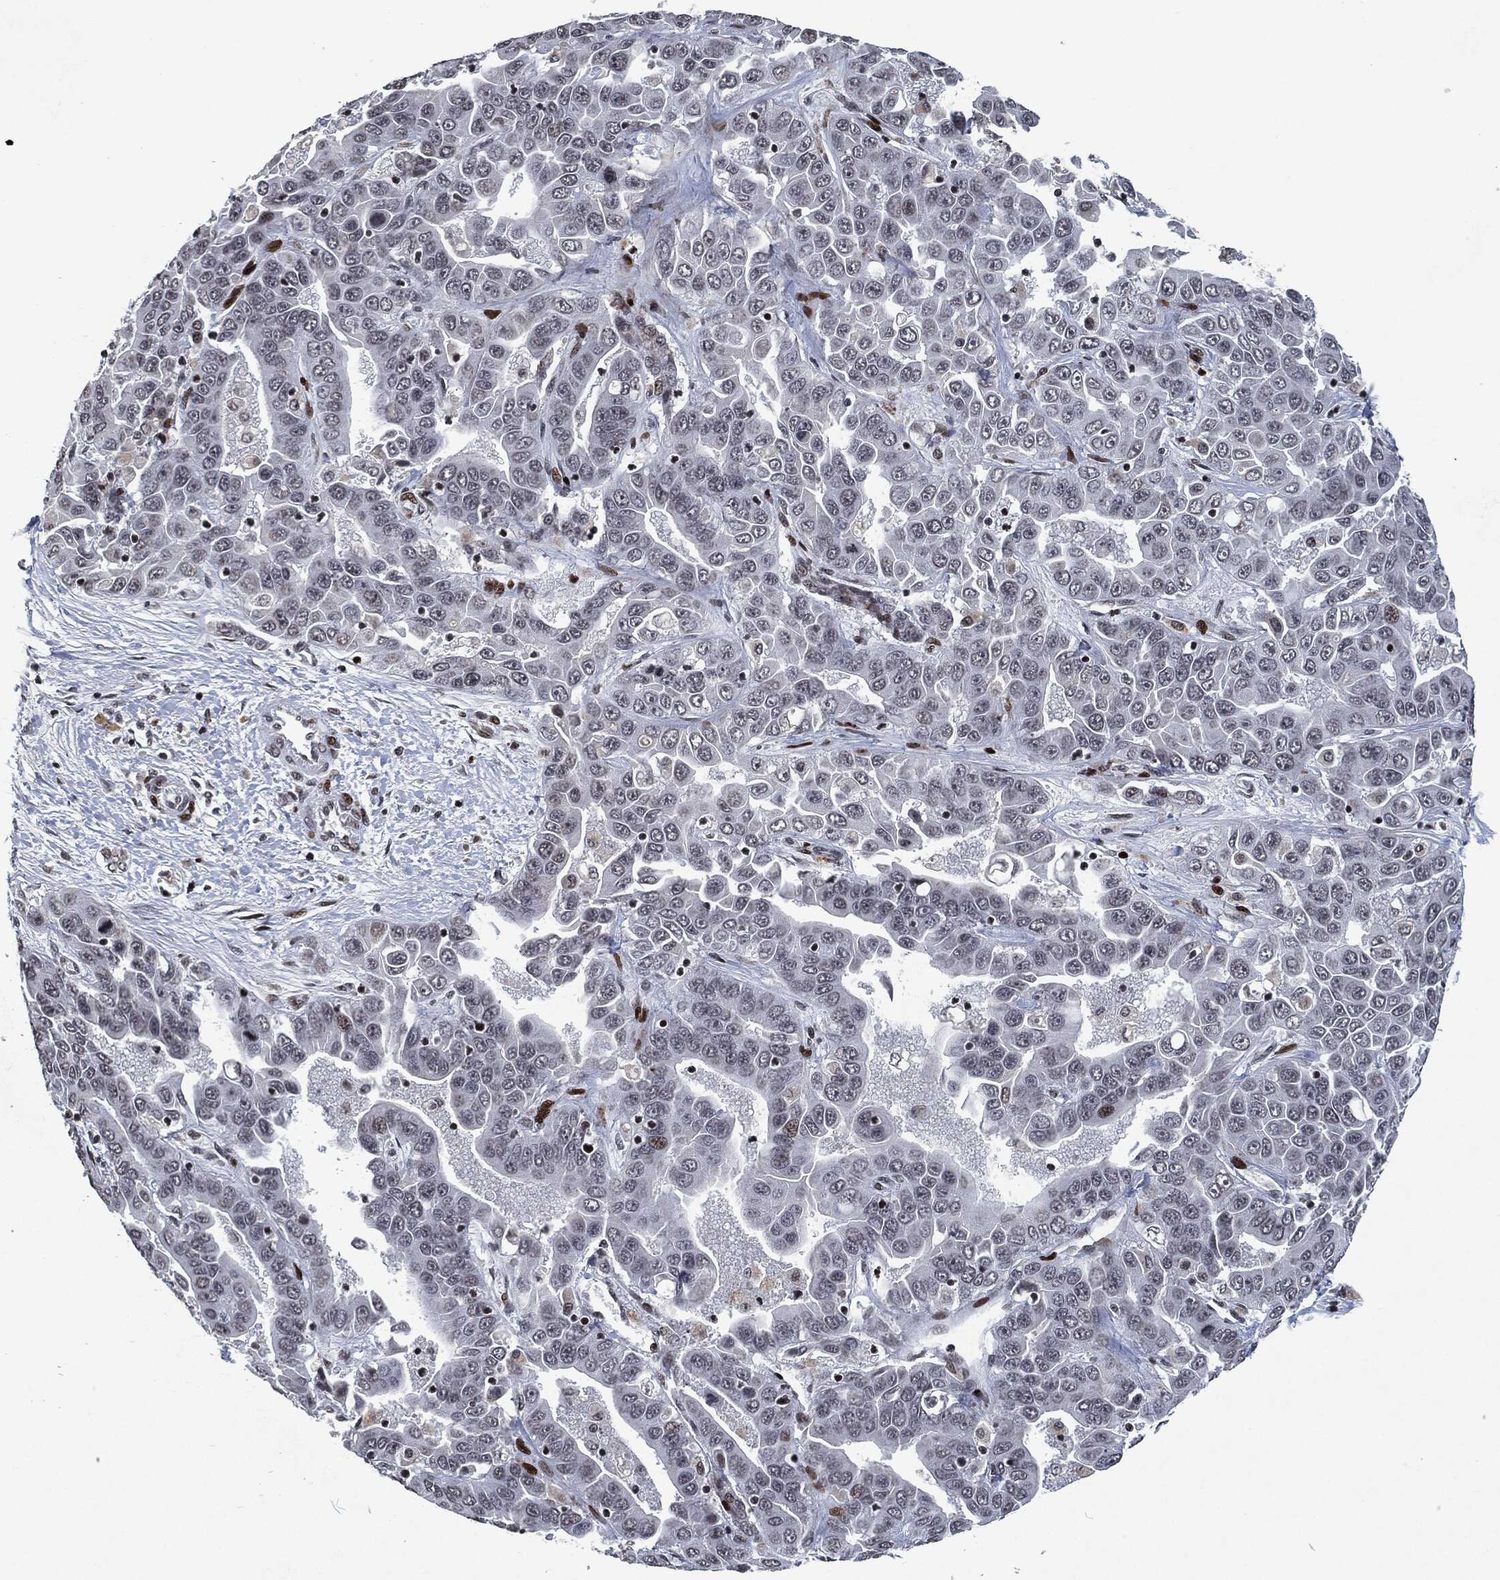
{"staining": {"intensity": "negative", "quantity": "none", "location": "none"}, "tissue": "liver cancer", "cell_type": "Tumor cells", "image_type": "cancer", "snomed": [{"axis": "morphology", "description": "Cholangiocarcinoma"}, {"axis": "topography", "description": "Liver"}], "caption": "Tumor cells show no significant protein positivity in cholangiocarcinoma (liver).", "gene": "EGFR", "patient": {"sex": "female", "age": 52}}